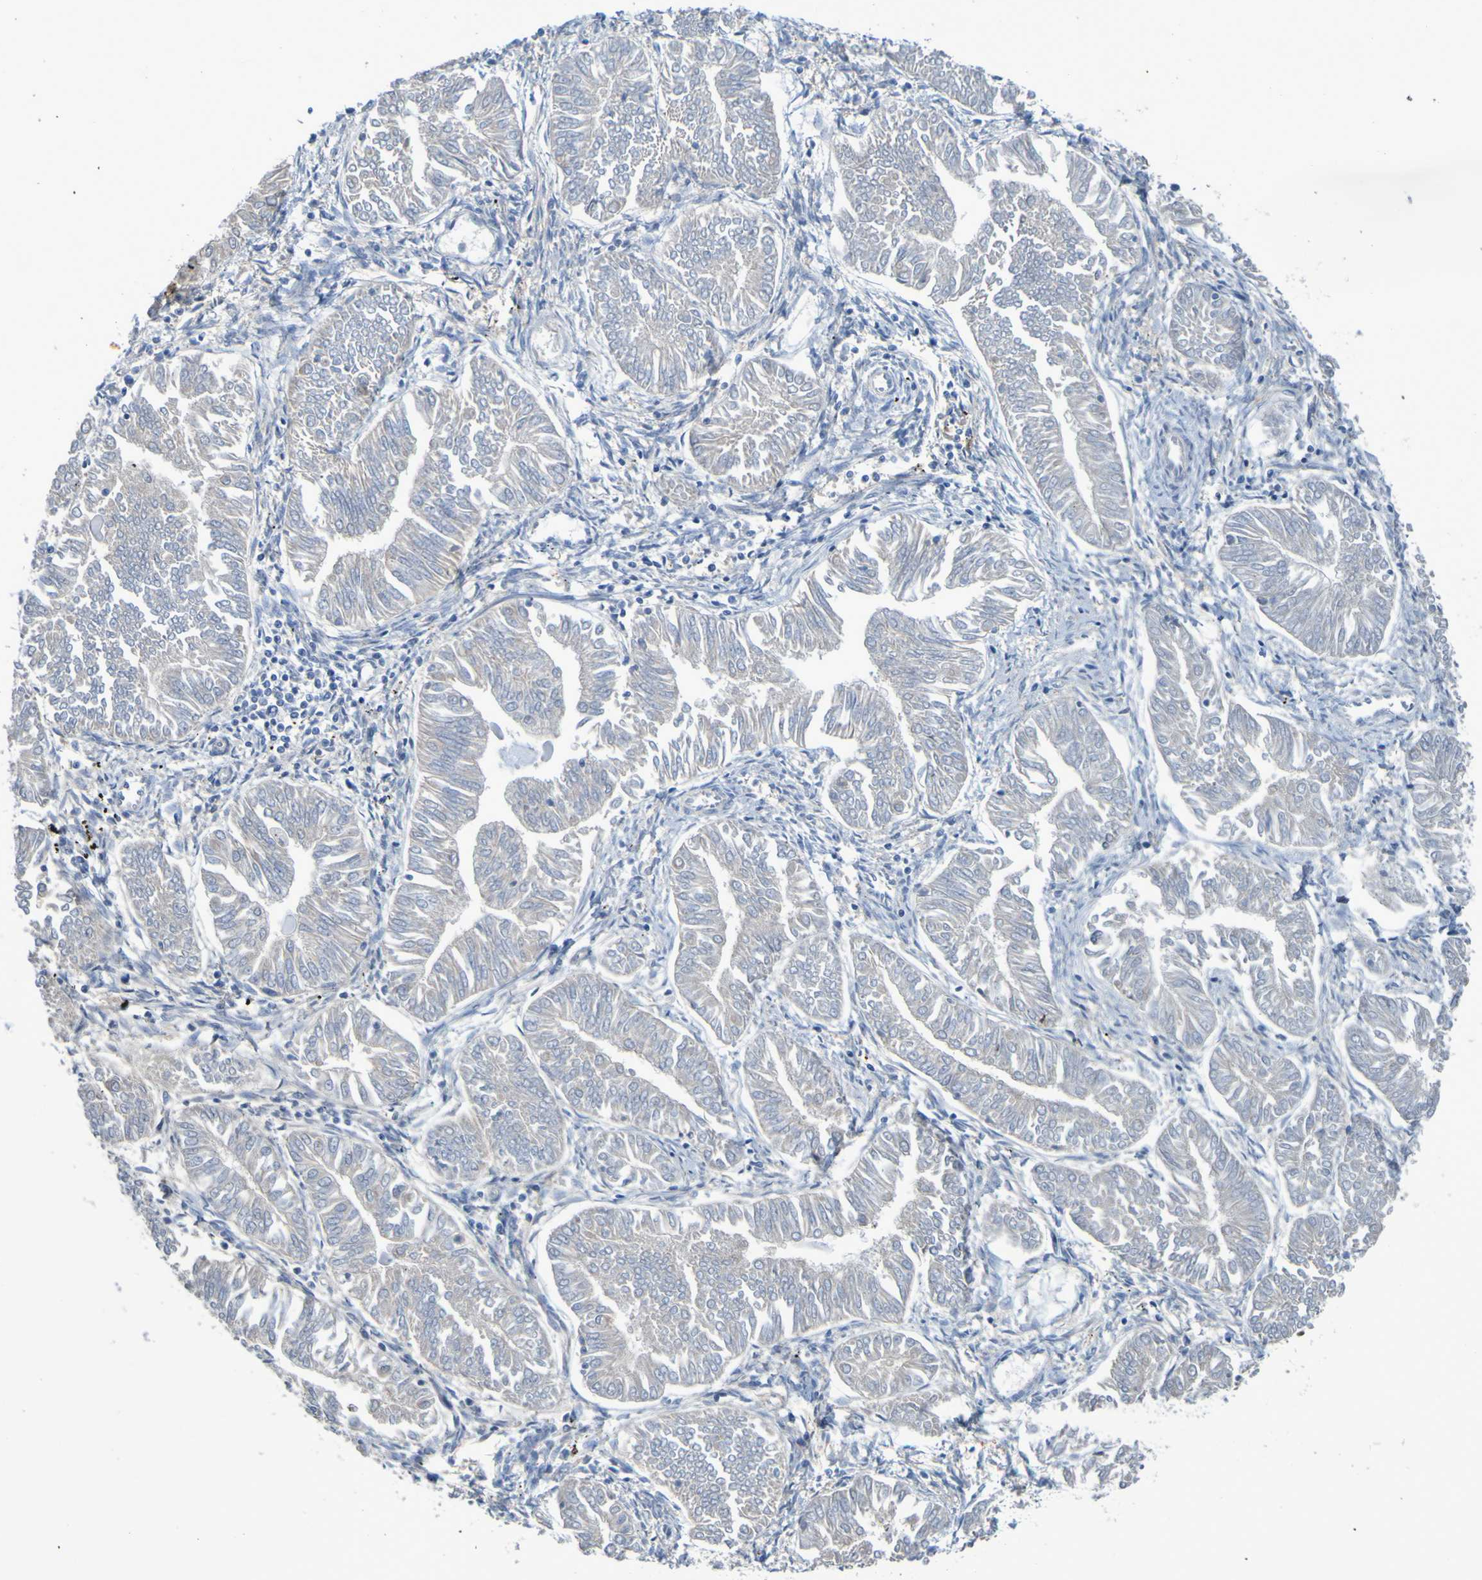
{"staining": {"intensity": "negative", "quantity": "none", "location": "none"}, "tissue": "endometrial cancer", "cell_type": "Tumor cells", "image_type": "cancer", "snomed": [{"axis": "morphology", "description": "Adenocarcinoma, NOS"}, {"axis": "topography", "description": "Endometrium"}], "caption": "IHC image of neoplastic tissue: human endometrial adenocarcinoma stained with DAB demonstrates no significant protein positivity in tumor cells. The staining was performed using DAB to visualize the protein expression in brown, while the nuclei were stained in blue with hematoxylin (Magnification: 20x).", "gene": "NPRL3", "patient": {"sex": "female", "age": 53}}